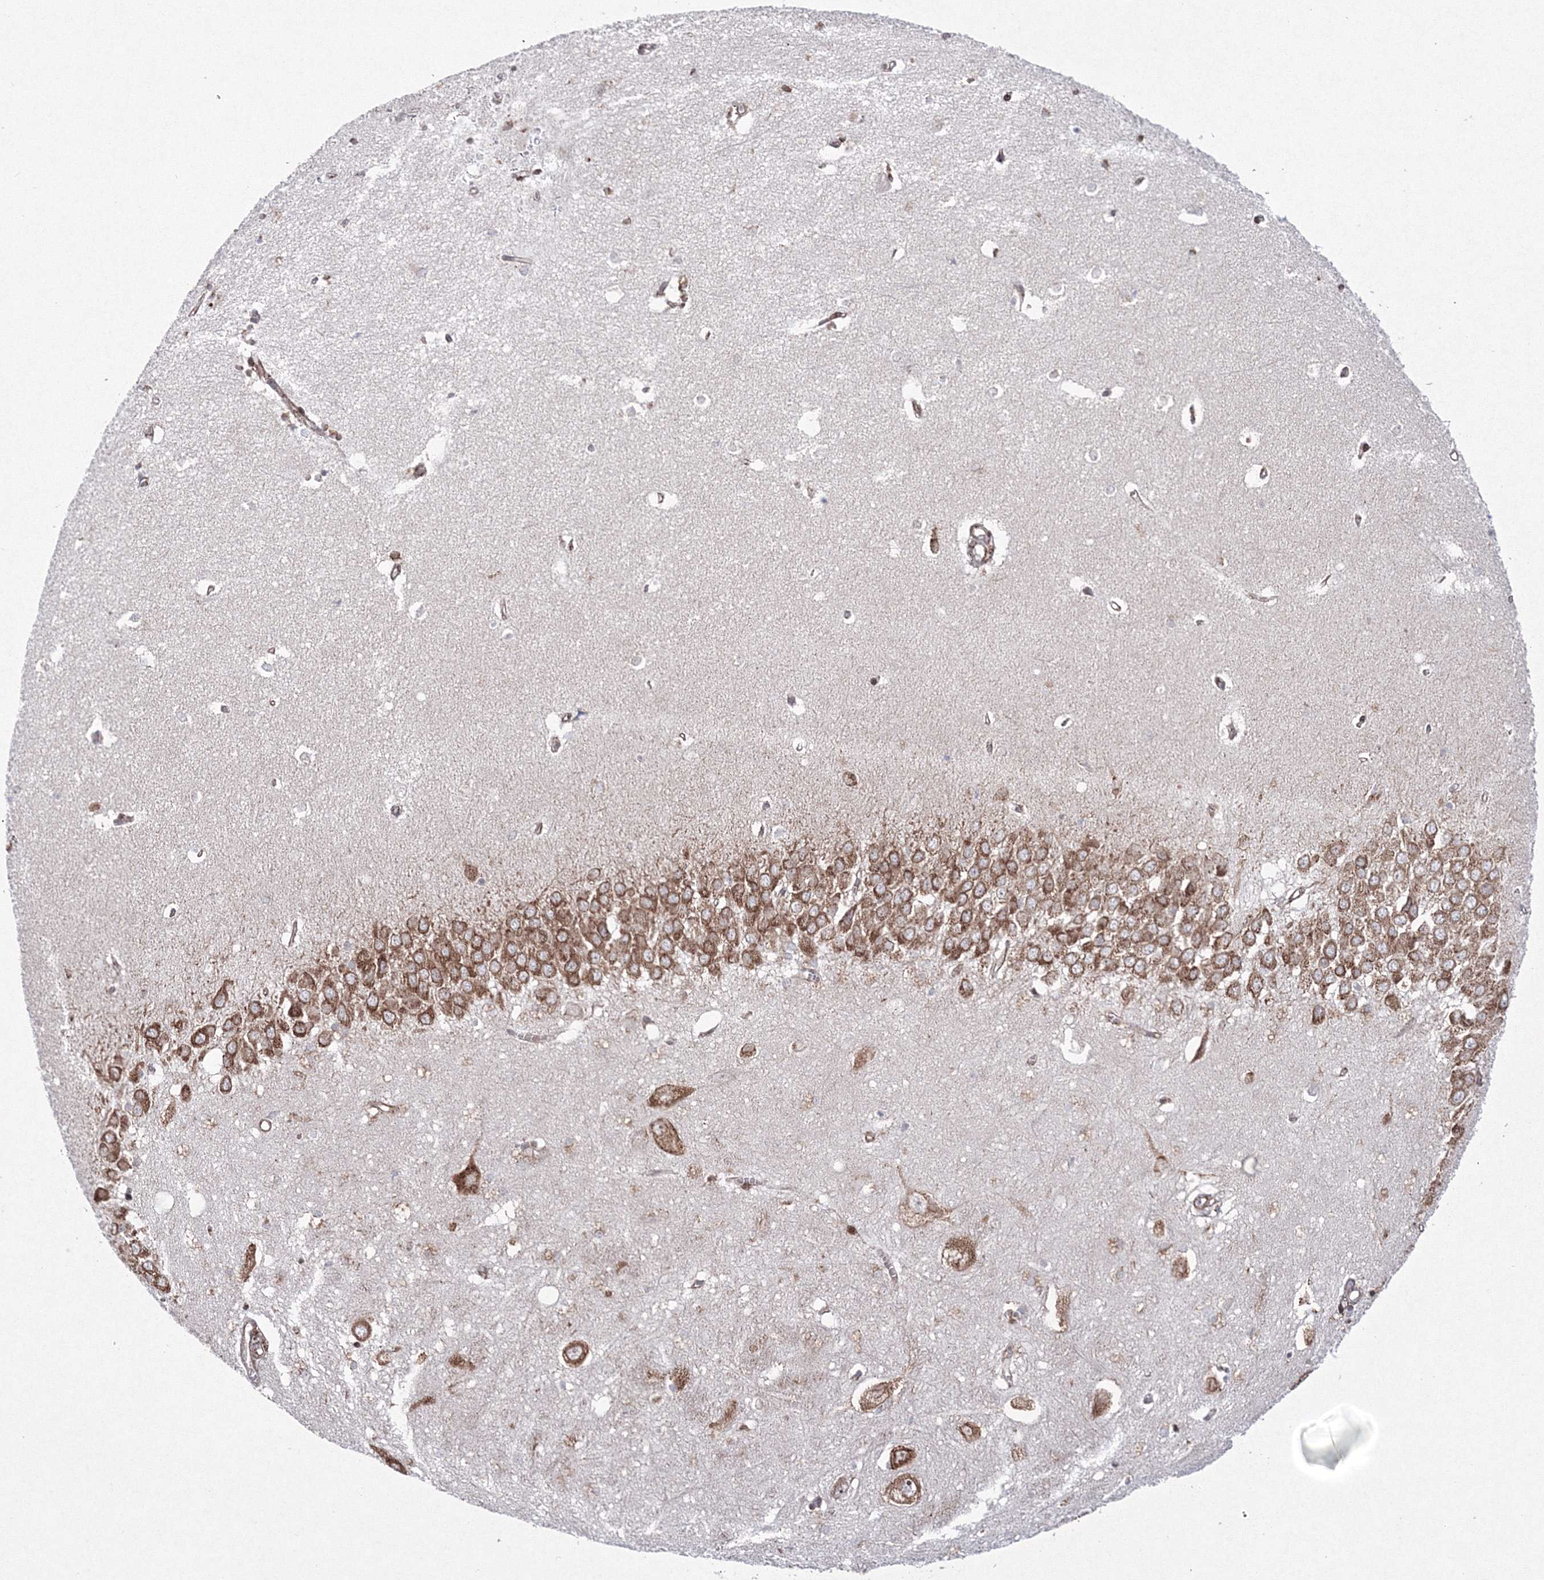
{"staining": {"intensity": "negative", "quantity": "none", "location": "none"}, "tissue": "hippocampus", "cell_type": "Glial cells", "image_type": "normal", "snomed": [{"axis": "morphology", "description": "Normal tissue, NOS"}, {"axis": "topography", "description": "Hippocampus"}], "caption": "Immunohistochemistry of normal human hippocampus shows no staining in glial cells.", "gene": "EFCAB12", "patient": {"sex": "female", "age": 64}}